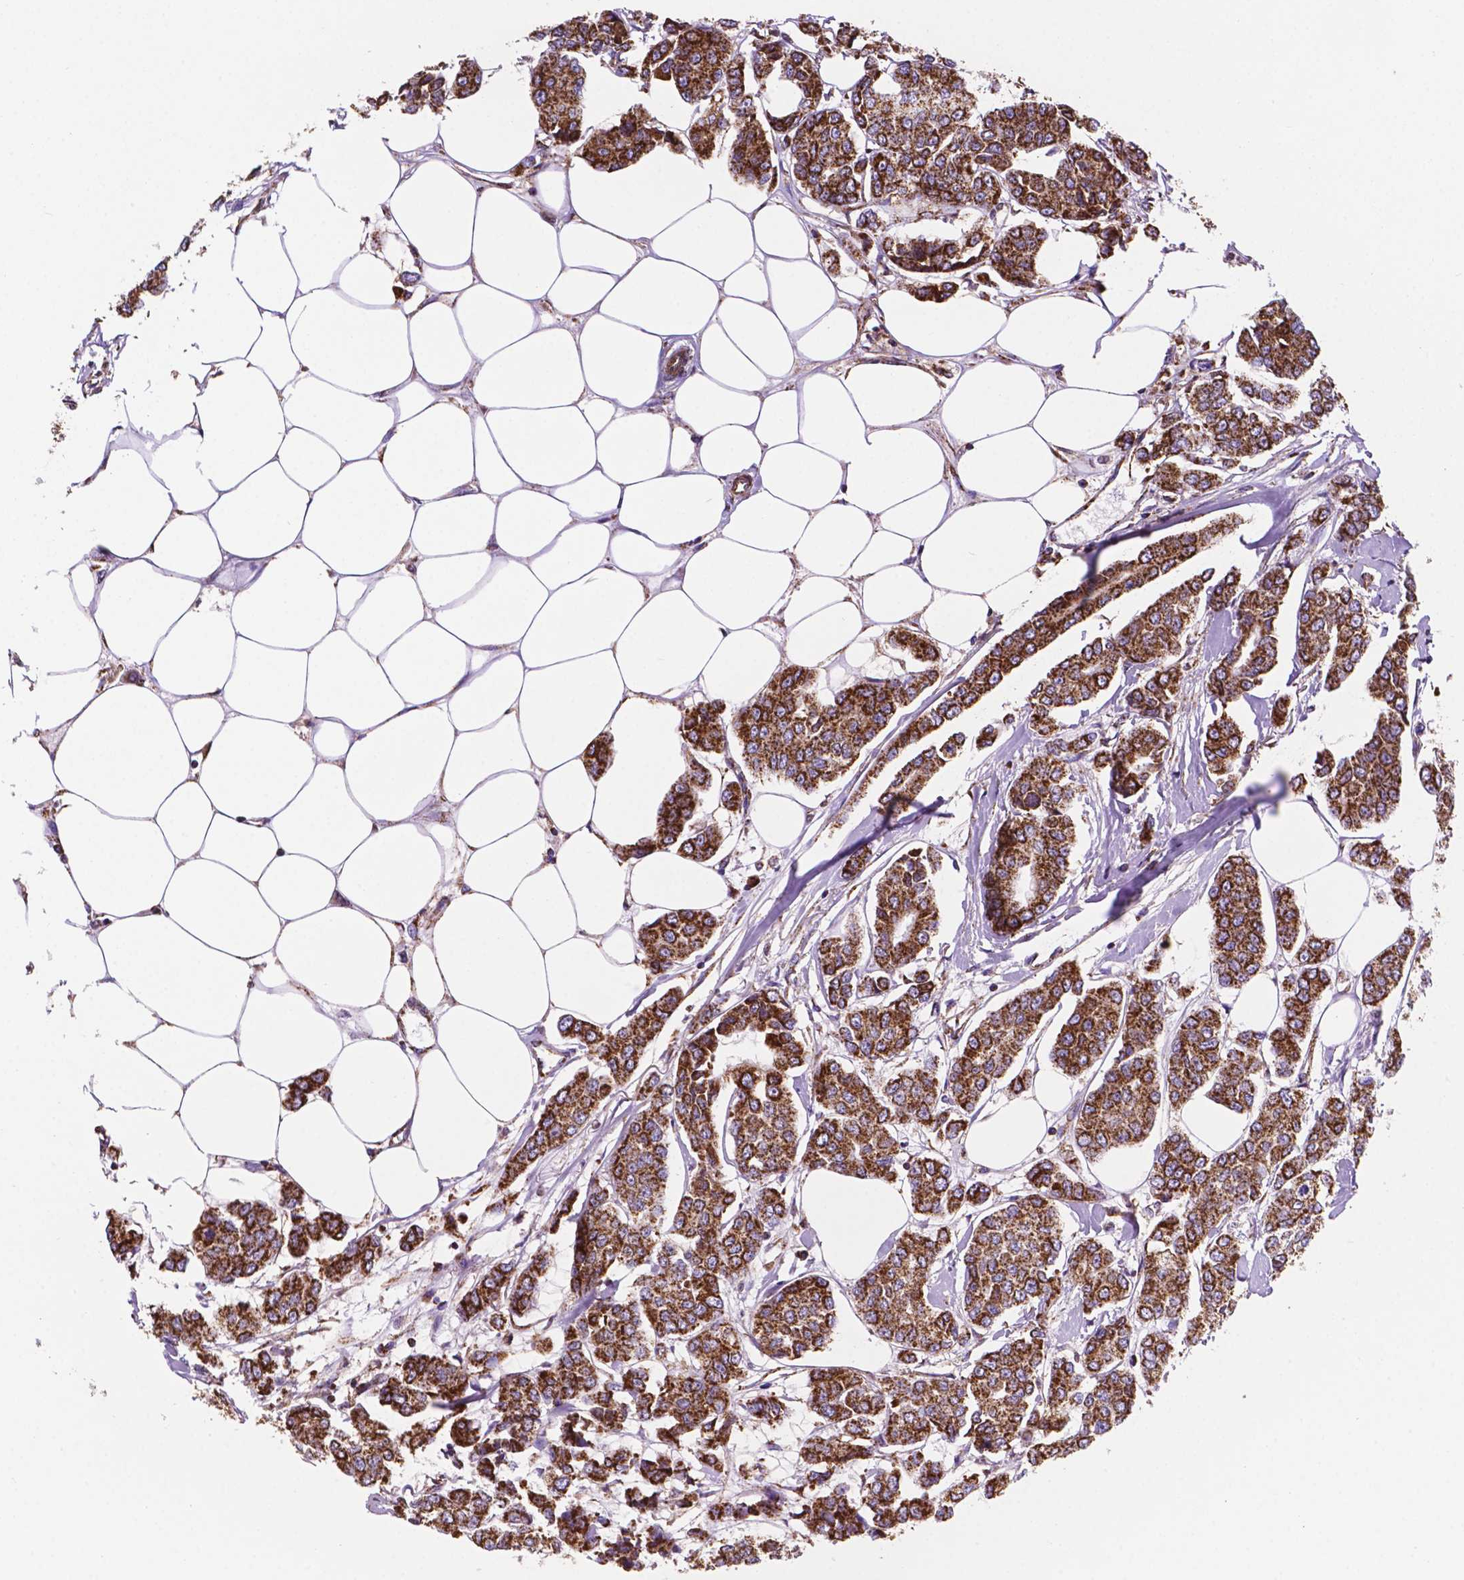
{"staining": {"intensity": "strong", "quantity": ">75%", "location": "cytoplasmic/membranous"}, "tissue": "breast cancer", "cell_type": "Tumor cells", "image_type": "cancer", "snomed": [{"axis": "morphology", "description": "Duct carcinoma"}, {"axis": "topography", "description": "Breast"}], "caption": "Human breast cancer stained with a protein marker demonstrates strong staining in tumor cells.", "gene": "HSPD1", "patient": {"sex": "female", "age": 94}}